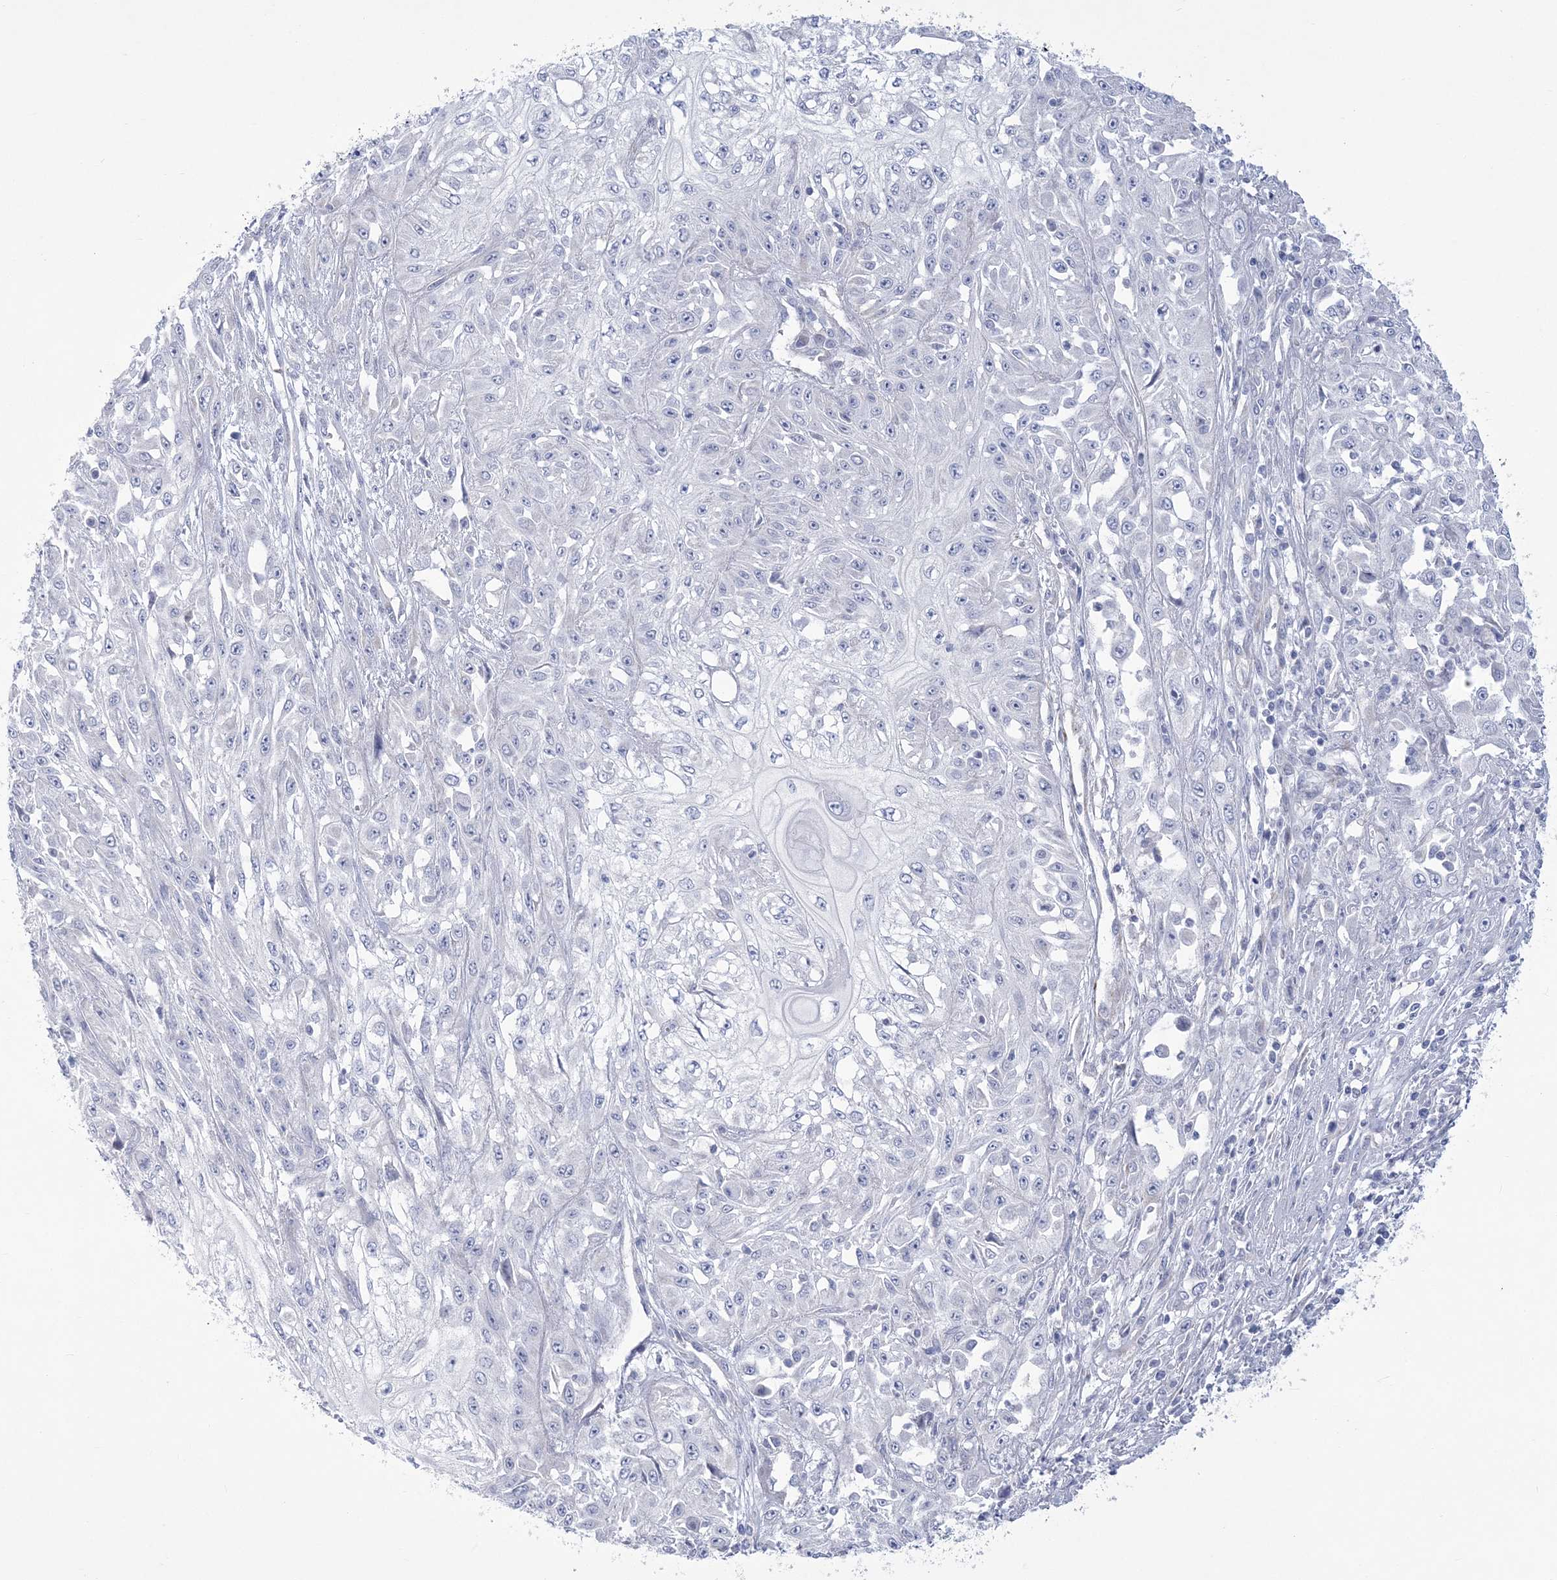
{"staining": {"intensity": "negative", "quantity": "none", "location": "none"}, "tissue": "skin cancer", "cell_type": "Tumor cells", "image_type": "cancer", "snomed": [{"axis": "morphology", "description": "Squamous cell carcinoma, NOS"}, {"axis": "morphology", "description": "Squamous cell carcinoma, metastatic, NOS"}, {"axis": "topography", "description": "Skin"}, {"axis": "topography", "description": "Lymph node"}], "caption": "Human skin metastatic squamous cell carcinoma stained for a protein using immunohistochemistry displays no staining in tumor cells.", "gene": "WDR27", "patient": {"sex": "male", "age": 75}}